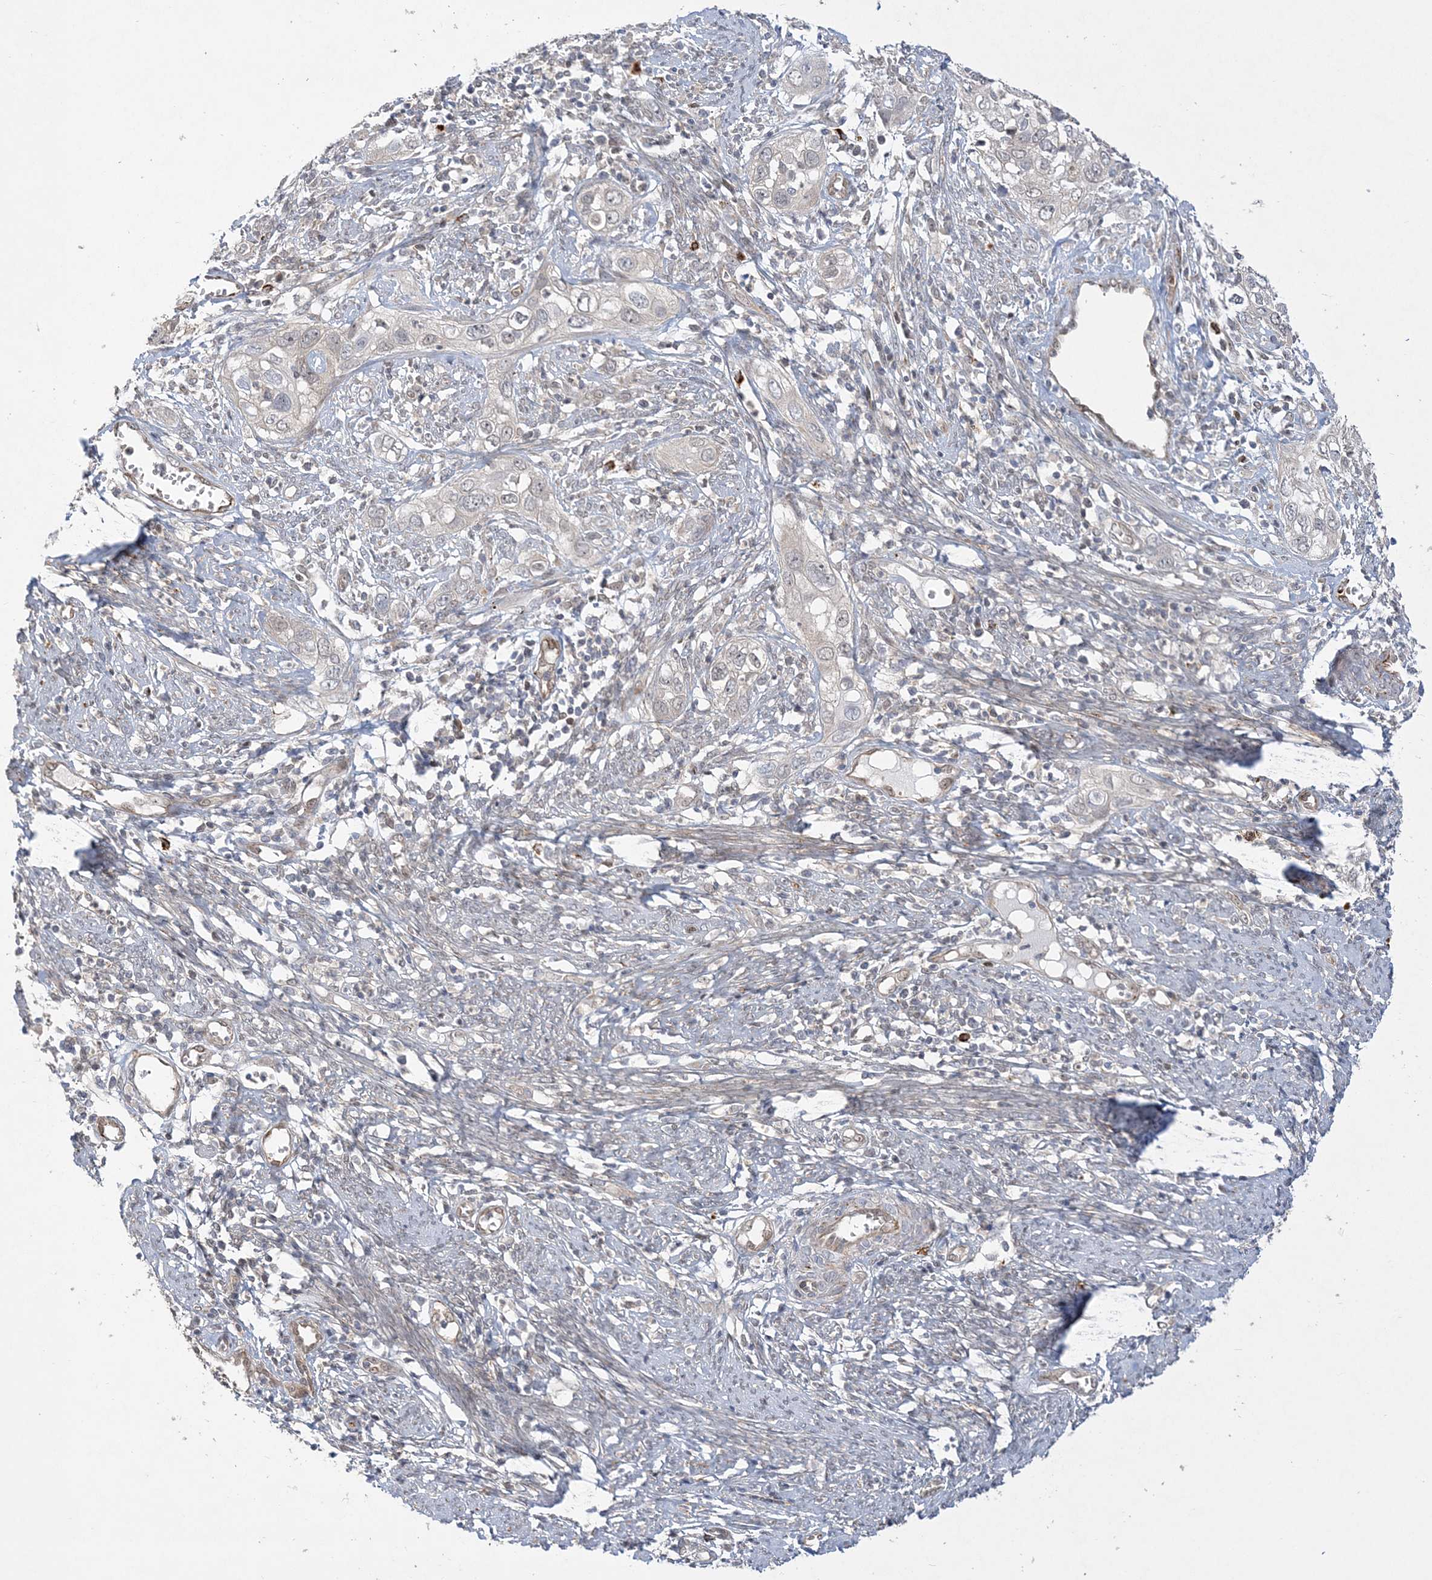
{"staining": {"intensity": "weak", "quantity": "25%-75%", "location": "cytoplasmic/membranous,nuclear"}, "tissue": "cervical cancer", "cell_type": "Tumor cells", "image_type": "cancer", "snomed": [{"axis": "morphology", "description": "Squamous cell carcinoma, NOS"}, {"axis": "topography", "description": "Cervix"}], "caption": "Human cervical cancer (squamous cell carcinoma) stained with a protein marker exhibits weak staining in tumor cells.", "gene": "INPP1", "patient": {"sex": "female", "age": 34}}